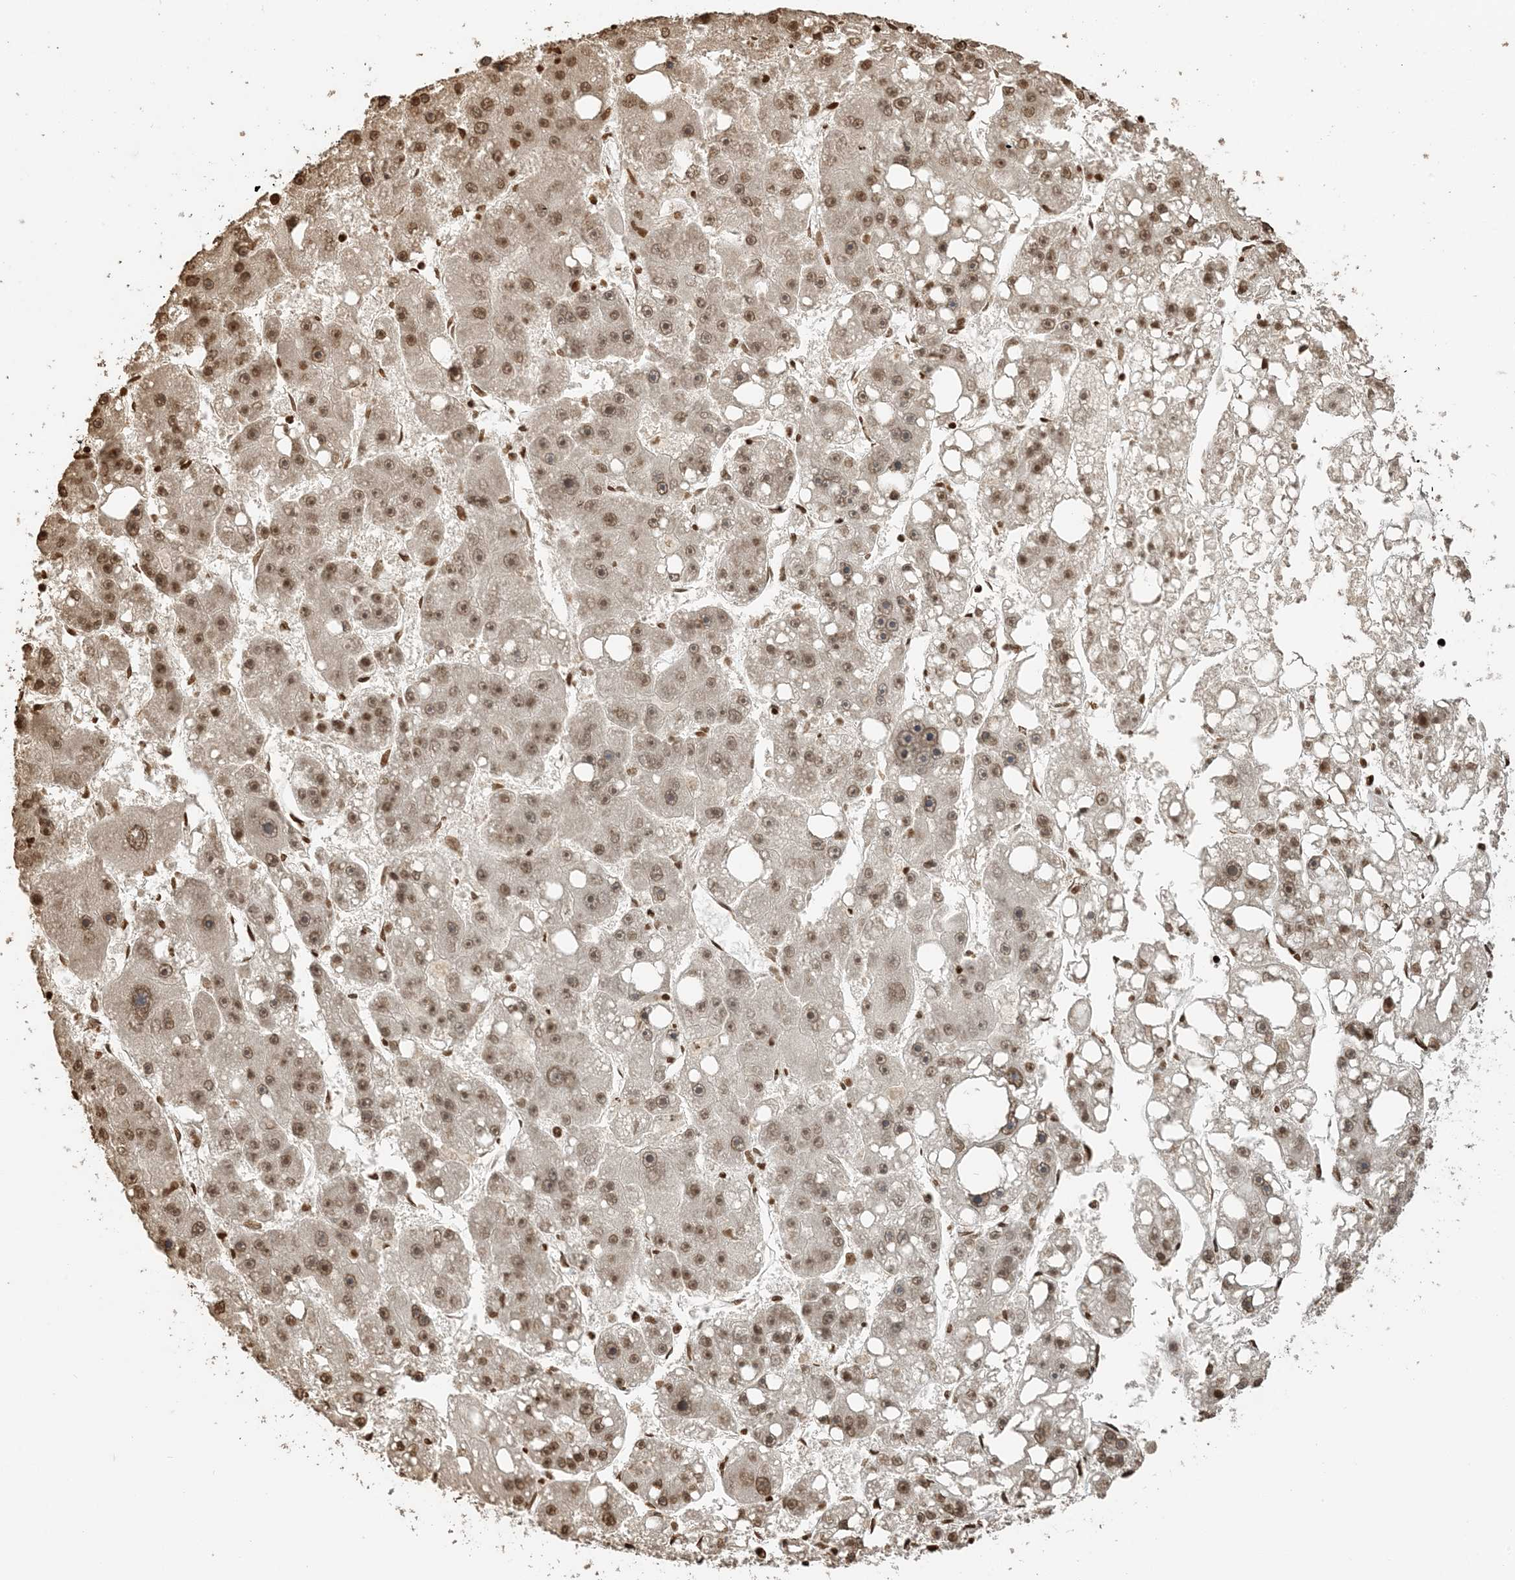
{"staining": {"intensity": "moderate", "quantity": ">75%", "location": "nuclear"}, "tissue": "liver cancer", "cell_type": "Tumor cells", "image_type": "cancer", "snomed": [{"axis": "morphology", "description": "Carcinoma, Hepatocellular, NOS"}, {"axis": "topography", "description": "Liver"}], "caption": "A brown stain highlights moderate nuclear expression of a protein in human liver cancer tumor cells.", "gene": "H3-3B", "patient": {"sex": "female", "age": 61}}